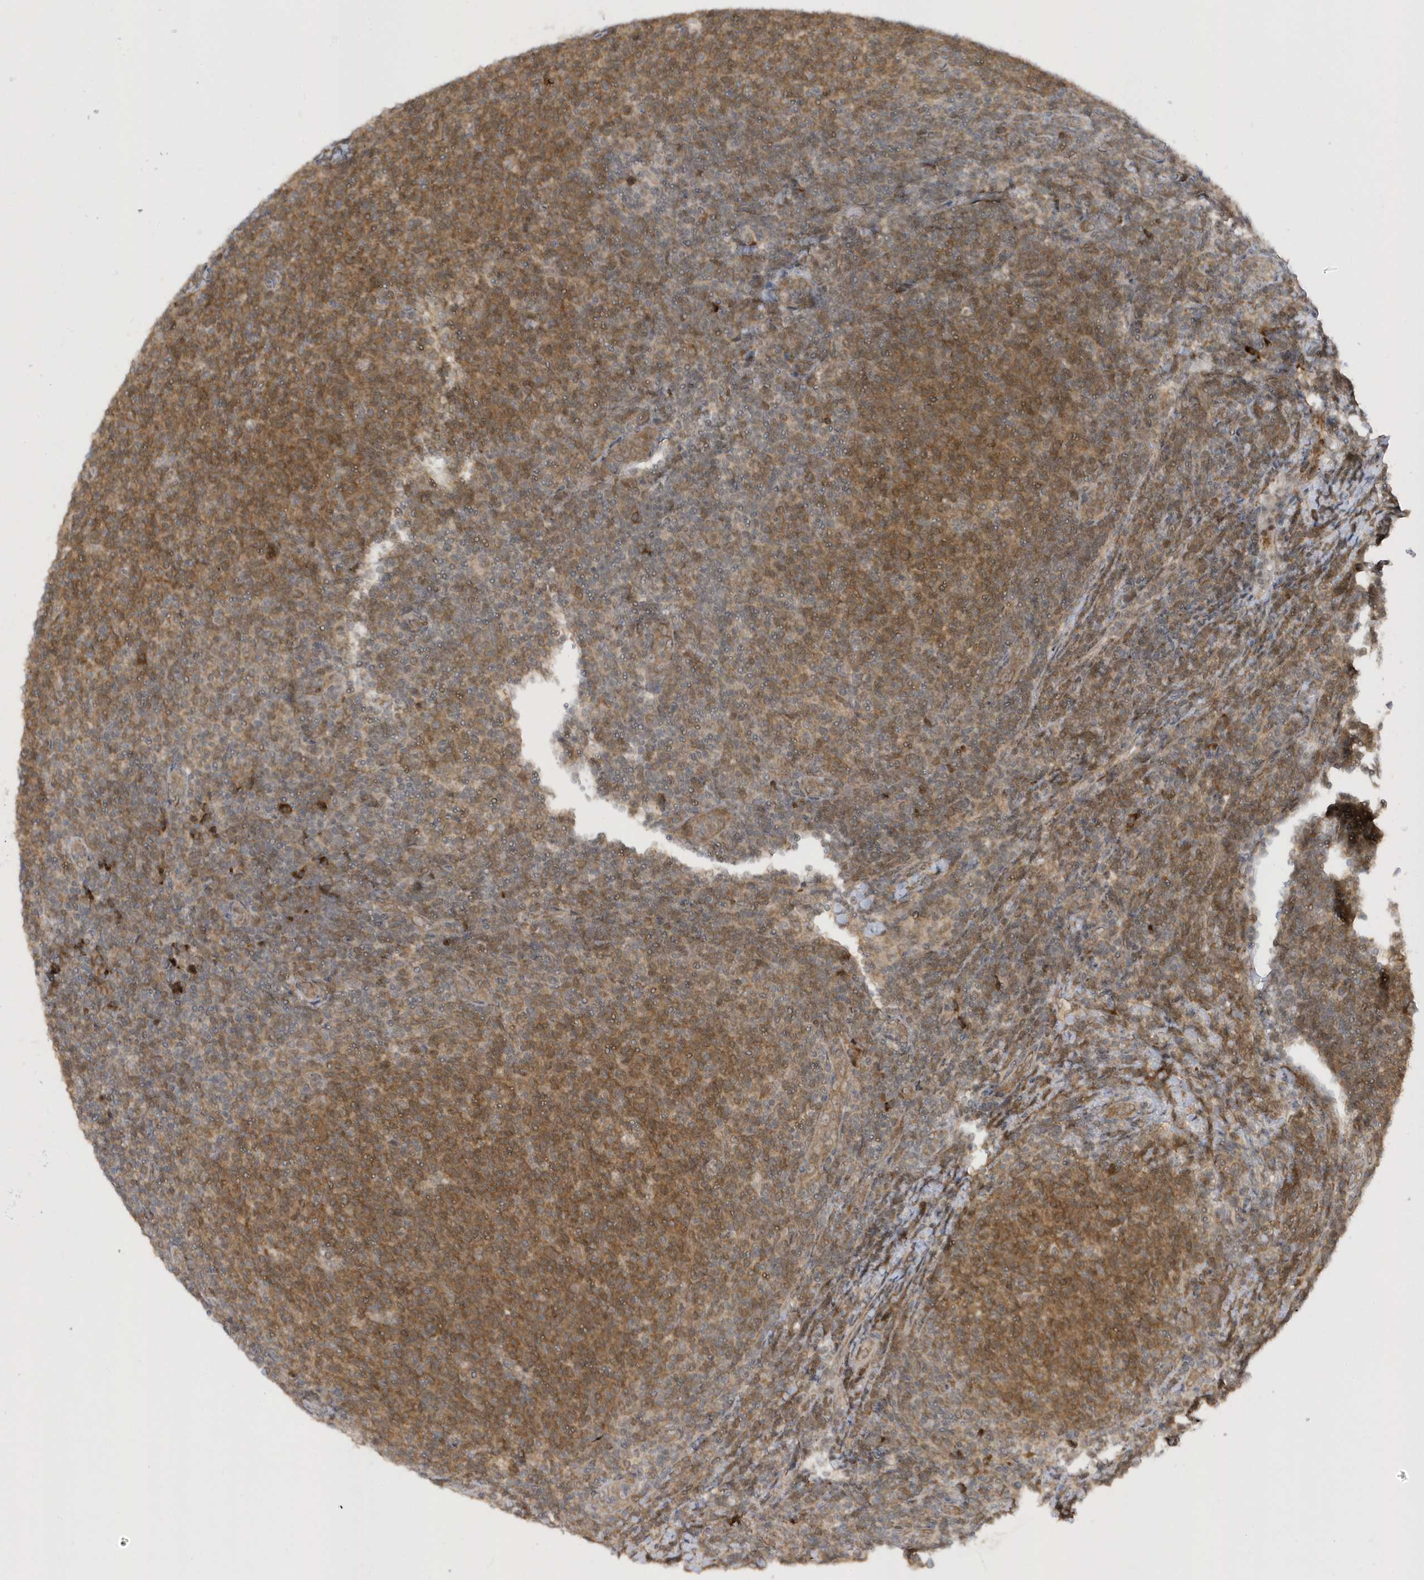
{"staining": {"intensity": "moderate", "quantity": ">75%", "location": "cytoplasmic/membranous"}, "tissue": "lymphoma", "cell_type": "Tumor cells", "image_type": "cancer", "snomed": [{"axis": "morphology", "description": "Malignant lymphoma, non-Hodgkin's type, Low grade"}, {"axis": "topography", "description": "Lymph node"}], "caption": "Tumor cells exhibit medium levels of moderate cytoplasmic/membranous expression in about >75% of cells in human lymphoma.", "gene": "METTL21A", "patient": {"sex": "male", "age": 66}}